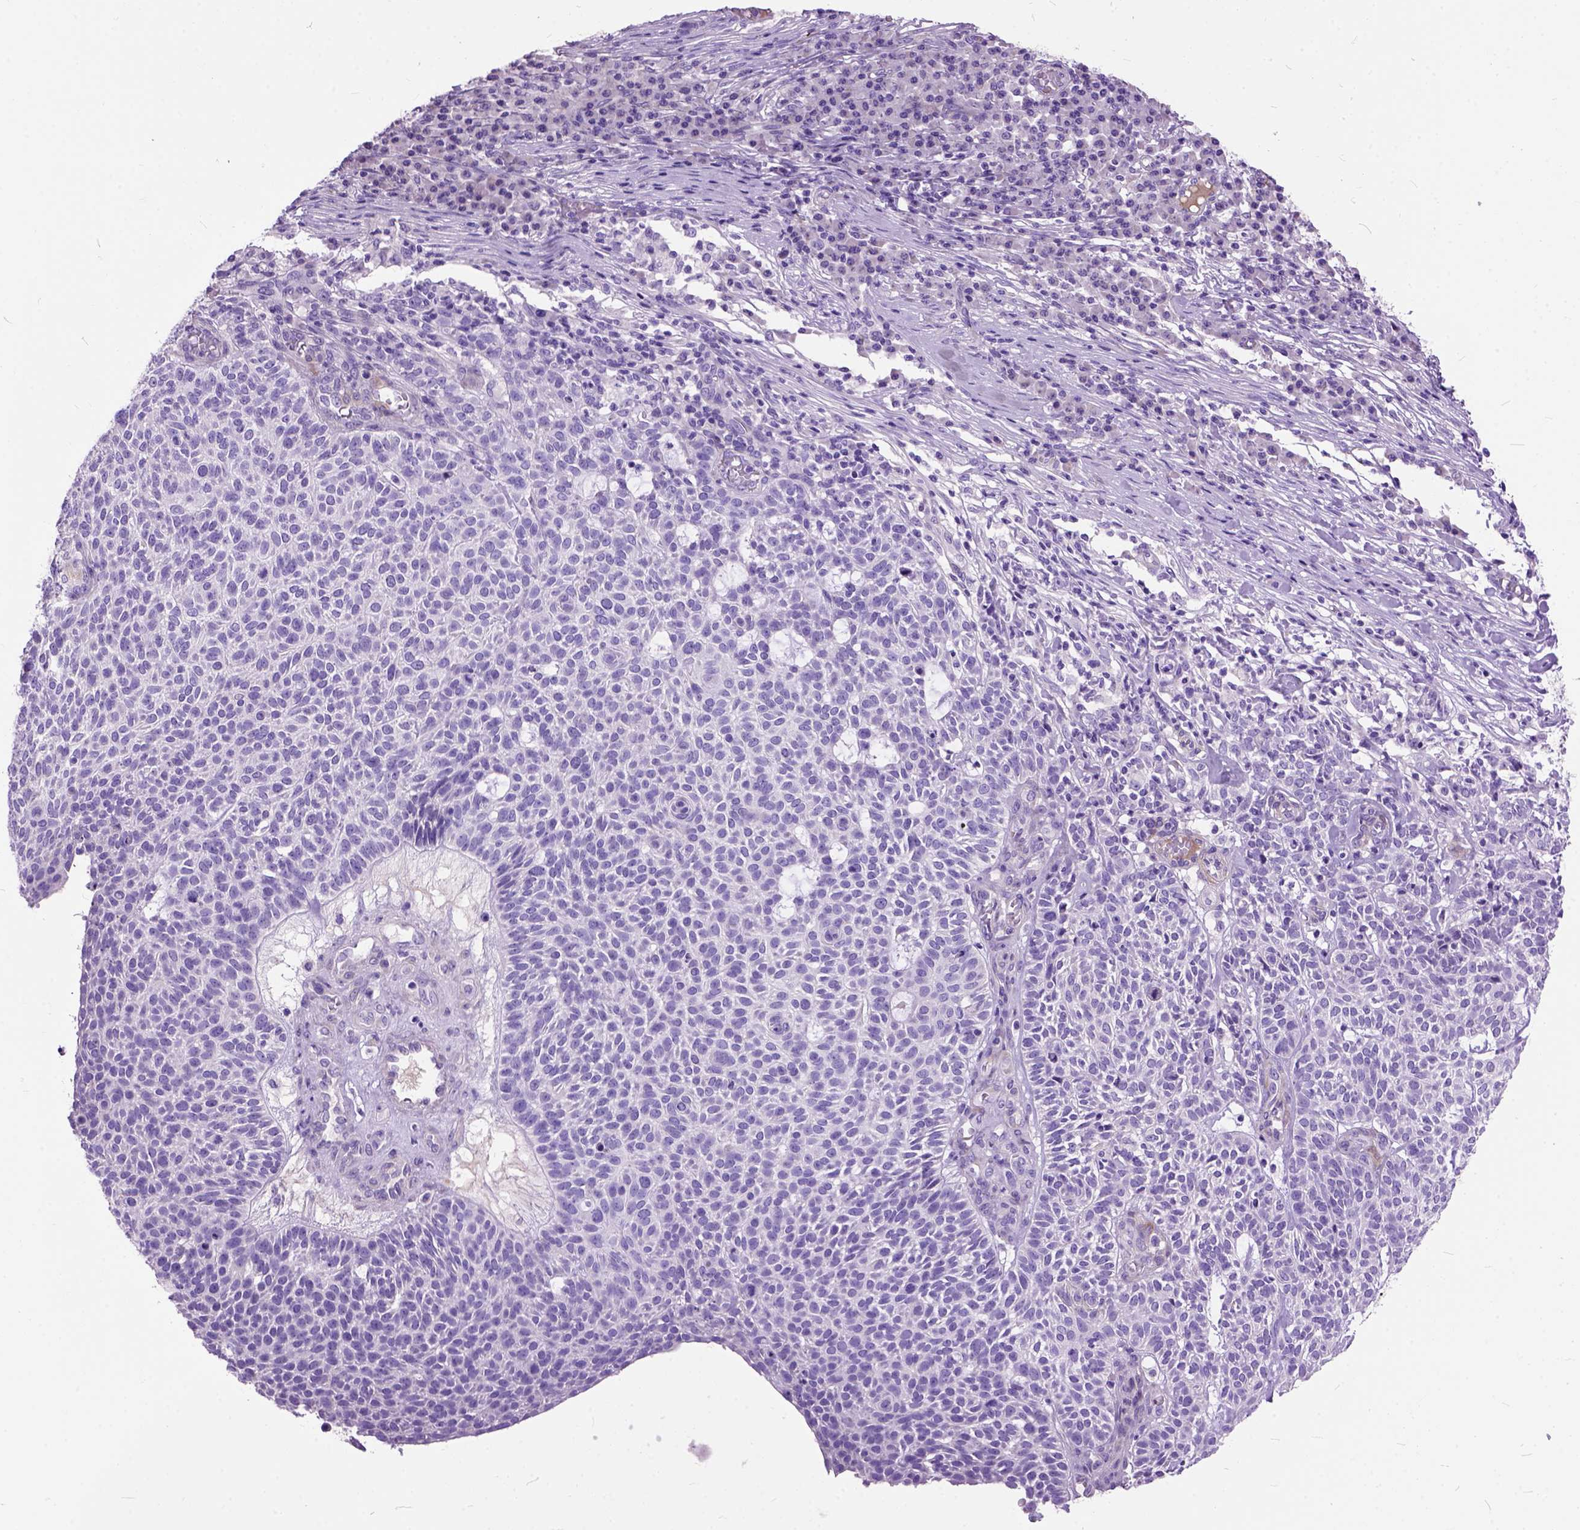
{"staining": {"intensity": "negative", "quantity": "none", "location": "none"}, "tissue": "skin cancer", "cell_type": "Tumor cells", "image_type": "cancer", "snomed": [{"axis": "morphology", "description": "Squamous cell carcinoma, NOS"}, {"axis": "topography", "description": "Skin"}], "caption": "High magnification brightfield microscopy of skin cancer stained with DAB (3,3'-diaminobenzidine) (brown) and counterstained with hematoxylin (blue): tumor cells show no significant staining.", "gene": "MAPT", "patient": {"sex": "female", "age": 90}}